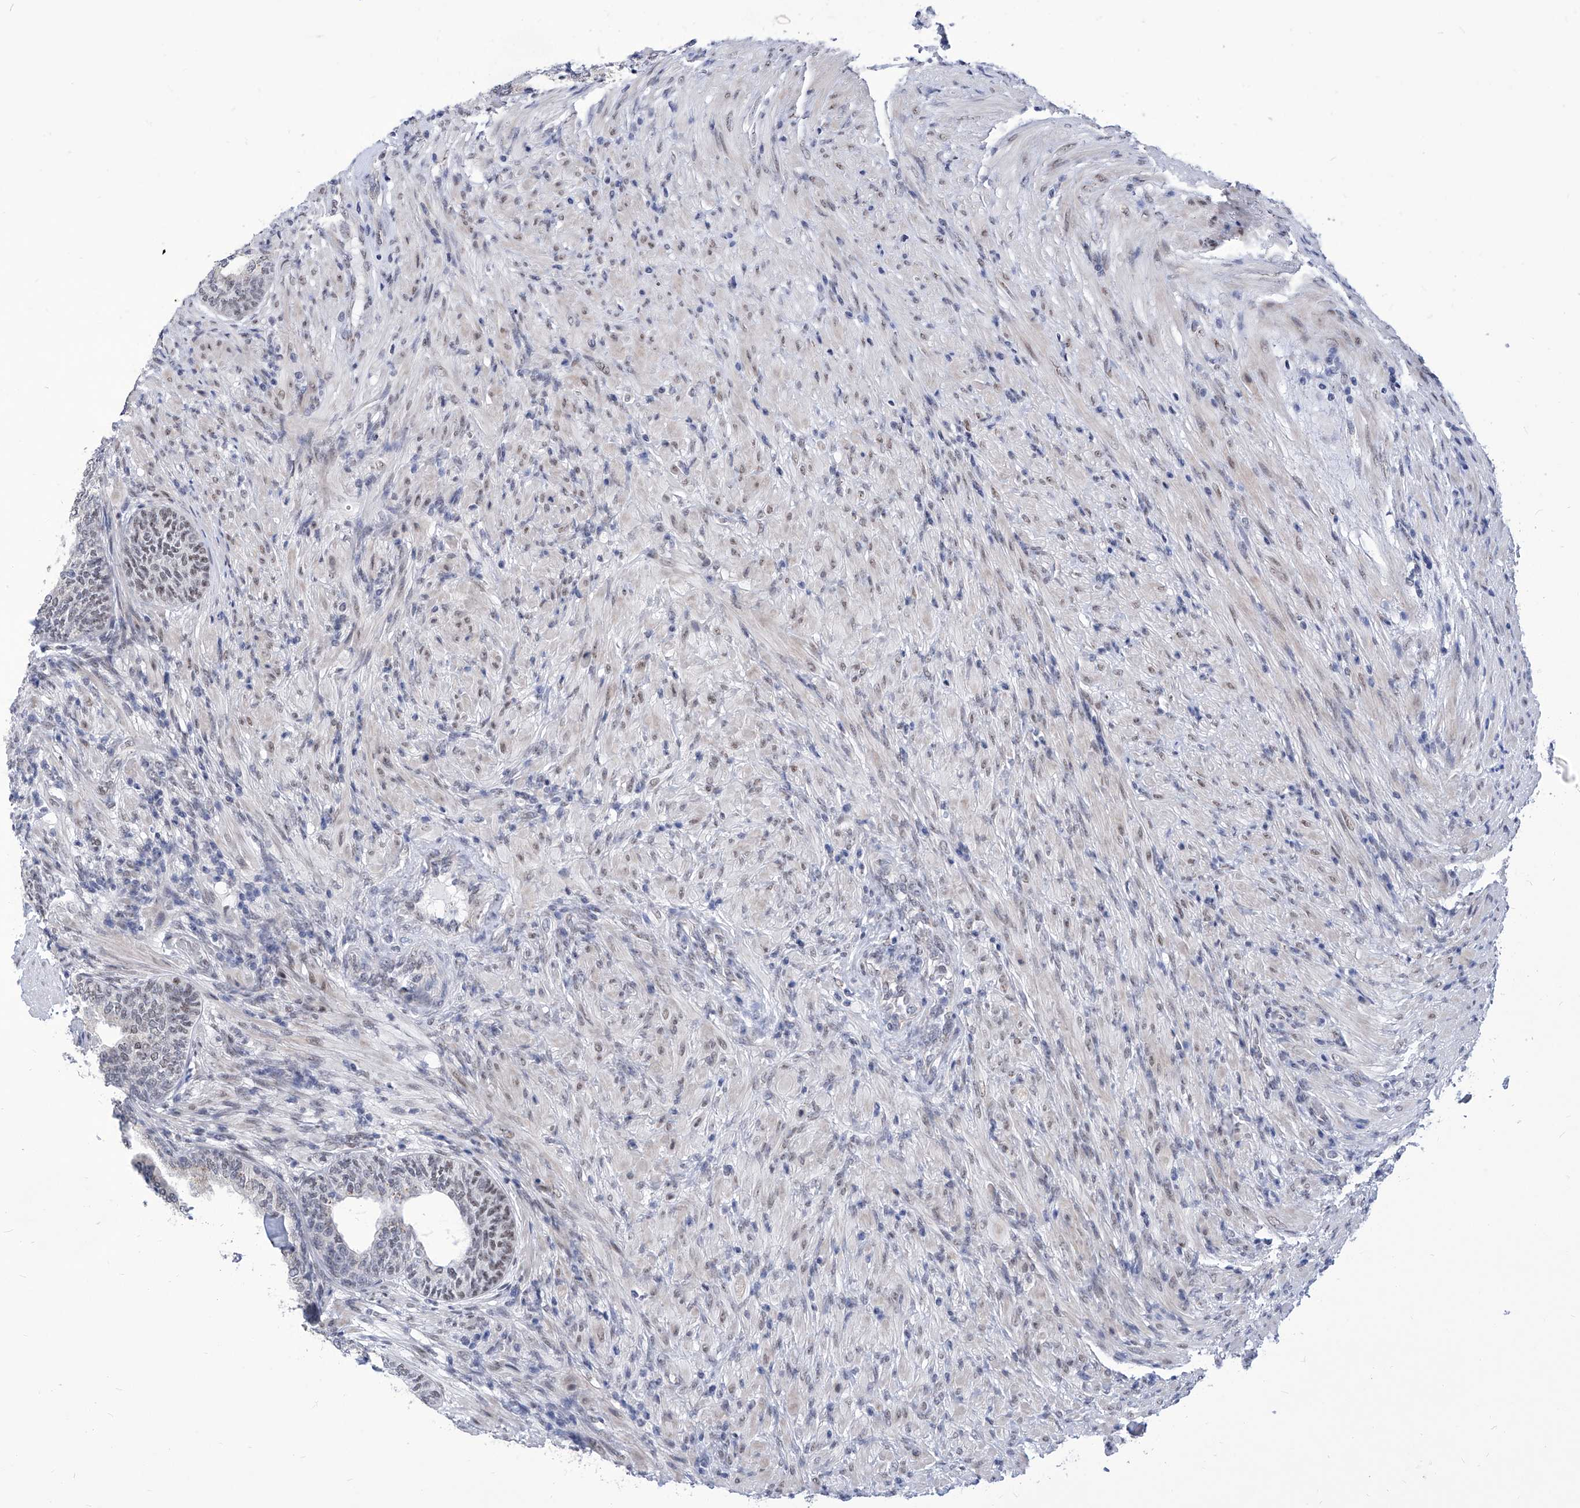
{"staining": {"intensity": "weak", "quantity": "25%-75%", "location": "cytoplasmic/membranous,nuclear"}, "tissue": "prostate", "cell_type": "Glandular cells", "image_type": "normal", "snomed": [{"axis": "morphology", "description": "Normal tissue, NOS"}, {"axis": "topography", "description": "Prostate"}], "caption": "The image demonstrates staining of unremarkable prostate, revealing weak cytoplasmic/membranous,nuclear protein positivity (brown color) within glandular cells. (Brightfield microscopy of DAB IHC at high magnification).", "gene": "SART1", "patient": {"sex": "male", "age": 76}}